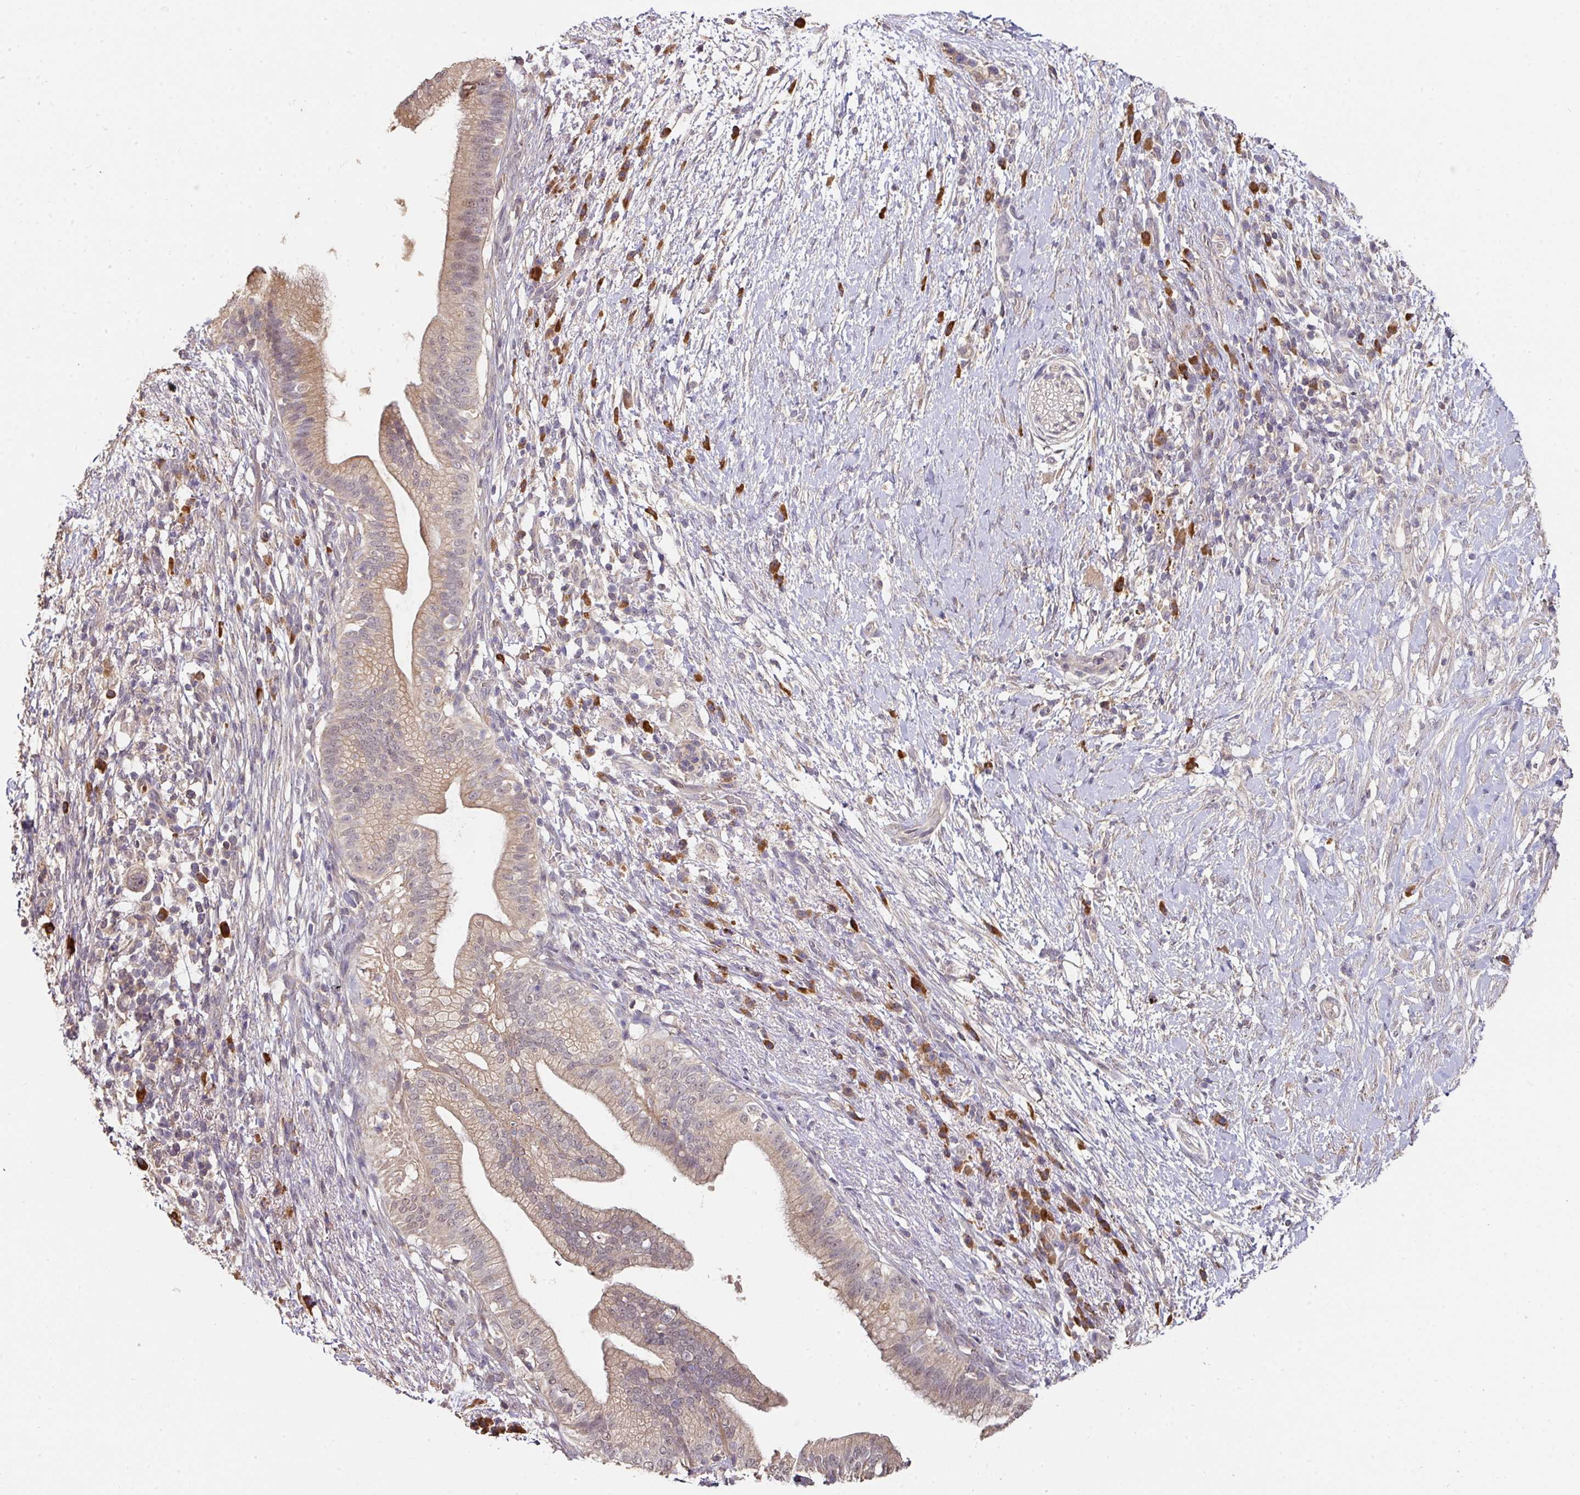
{"staining": {"intensity": "weak", "quantity": "25%-75%", "location": "cytoplasmic/membranous"}, "tissue": "pancreatic cancer", "cell_type": "Tumor cells", "image_type": "cancer", "snomed": [{"axis": "morphology", "description": "Adenocarcinoma, NOS"}, {"axis": "topography", "description": "Pancreas"}], "caption": "A brown stain labels weak cytoplasmic/membranous expression of a protein in pancreatic cancer tumor cells. The staining was performed using DAB to visualize the protein expression in brown, while the nuclei were stained in blue with hematoxylin (Magnification: 20x).", "gene": "ACVR2B", "patient": {"sex": "female", "age": 72}}